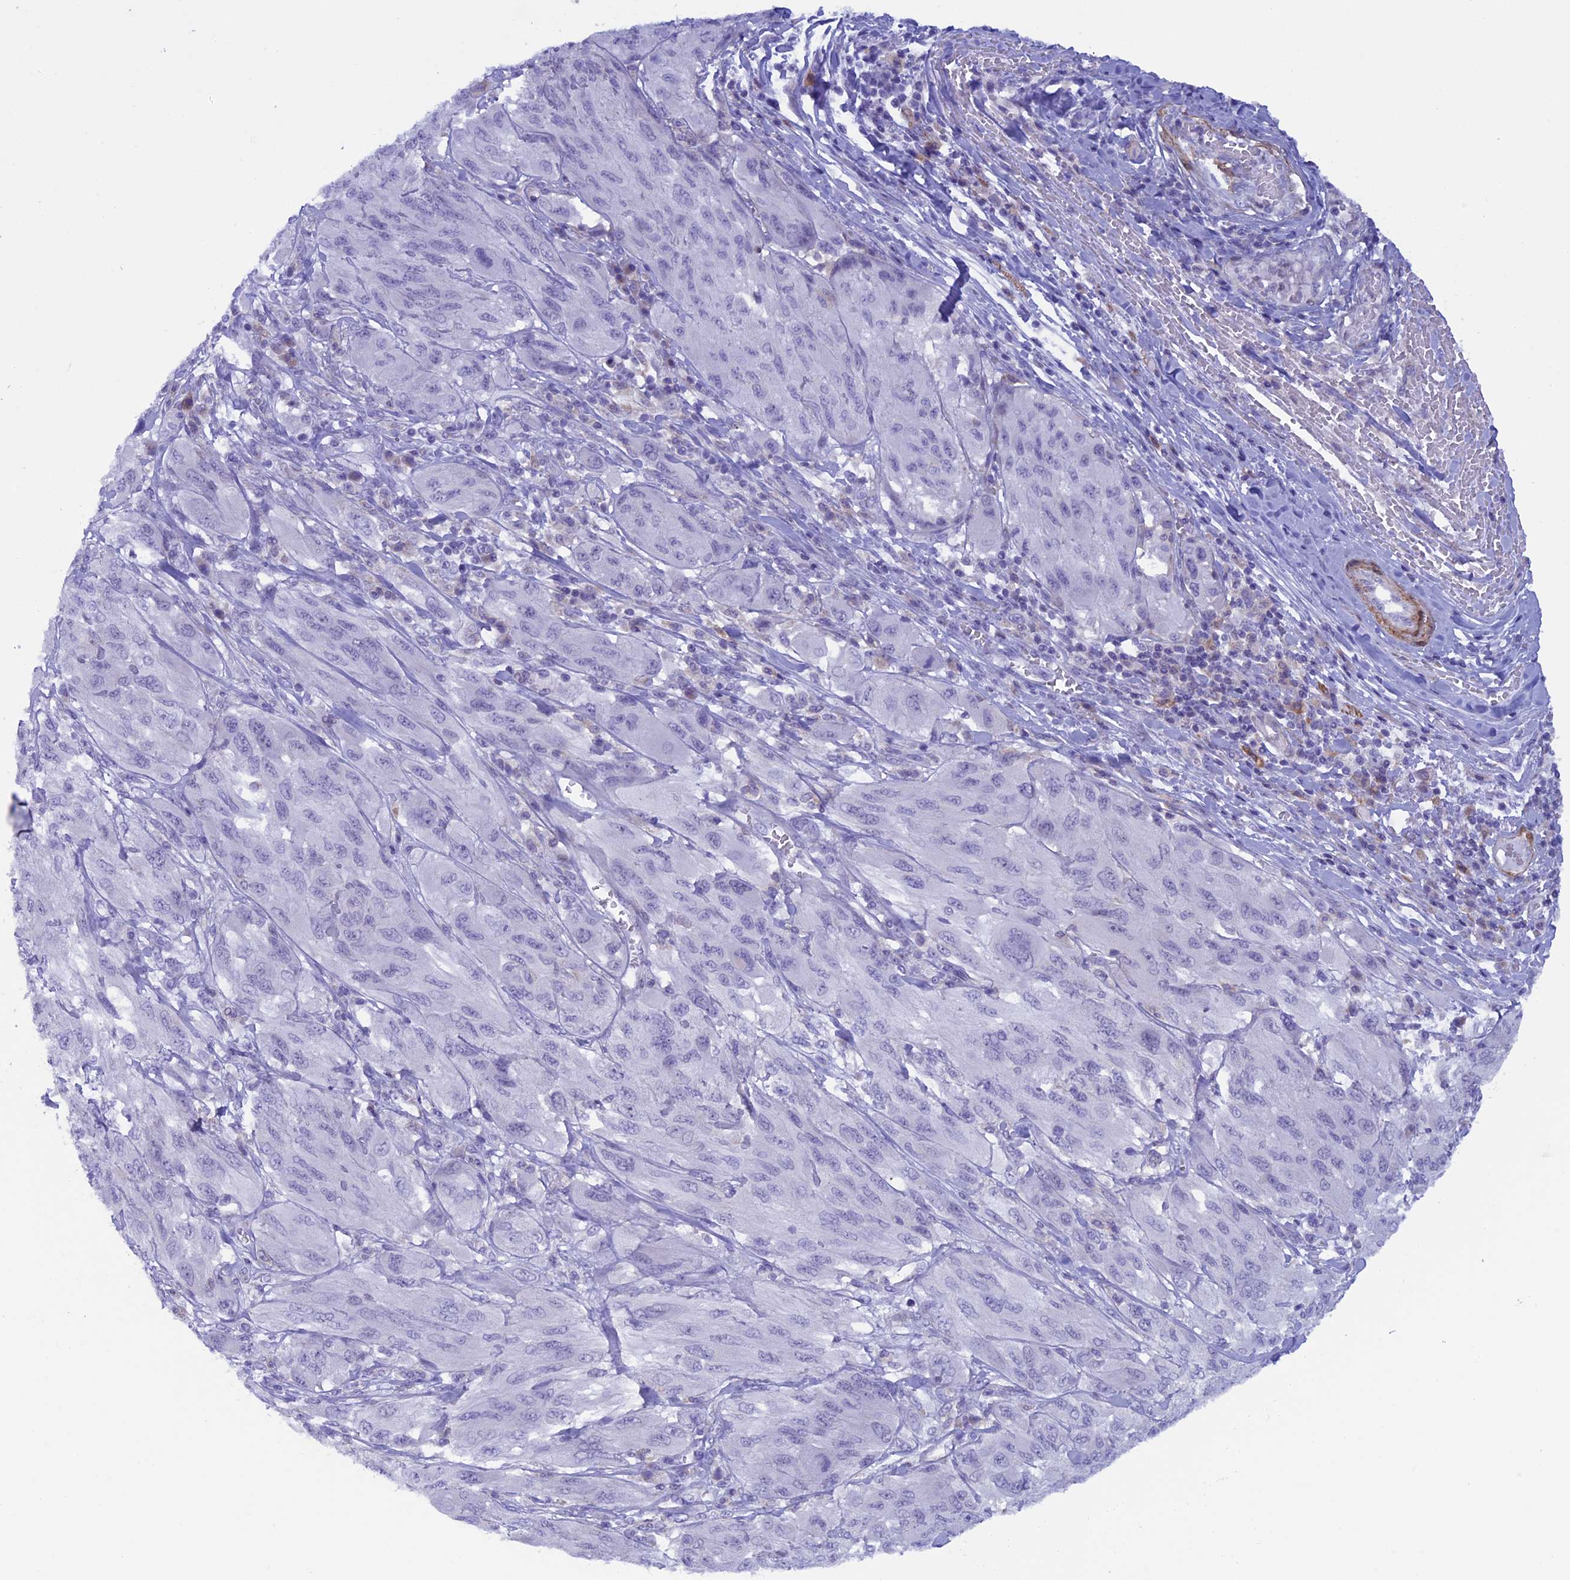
{"staining": {"intensity": "negative", "quantity": "none", "location": "none"}, "tissue": "melanoma", "cell_type": "Tumor cells", "image_type": "cancer", "snomed": [{"axis": "morphology", "description": "Malignant melanoma, NOS"}, {"axis": "topography", "description": "Skin"}], "caption": "A micrograph of melanoma stained for a protein reveals no brown staining in tumor cells.", "gene": "IGSF6", "patient": {"sex": "female", "age": 91}}